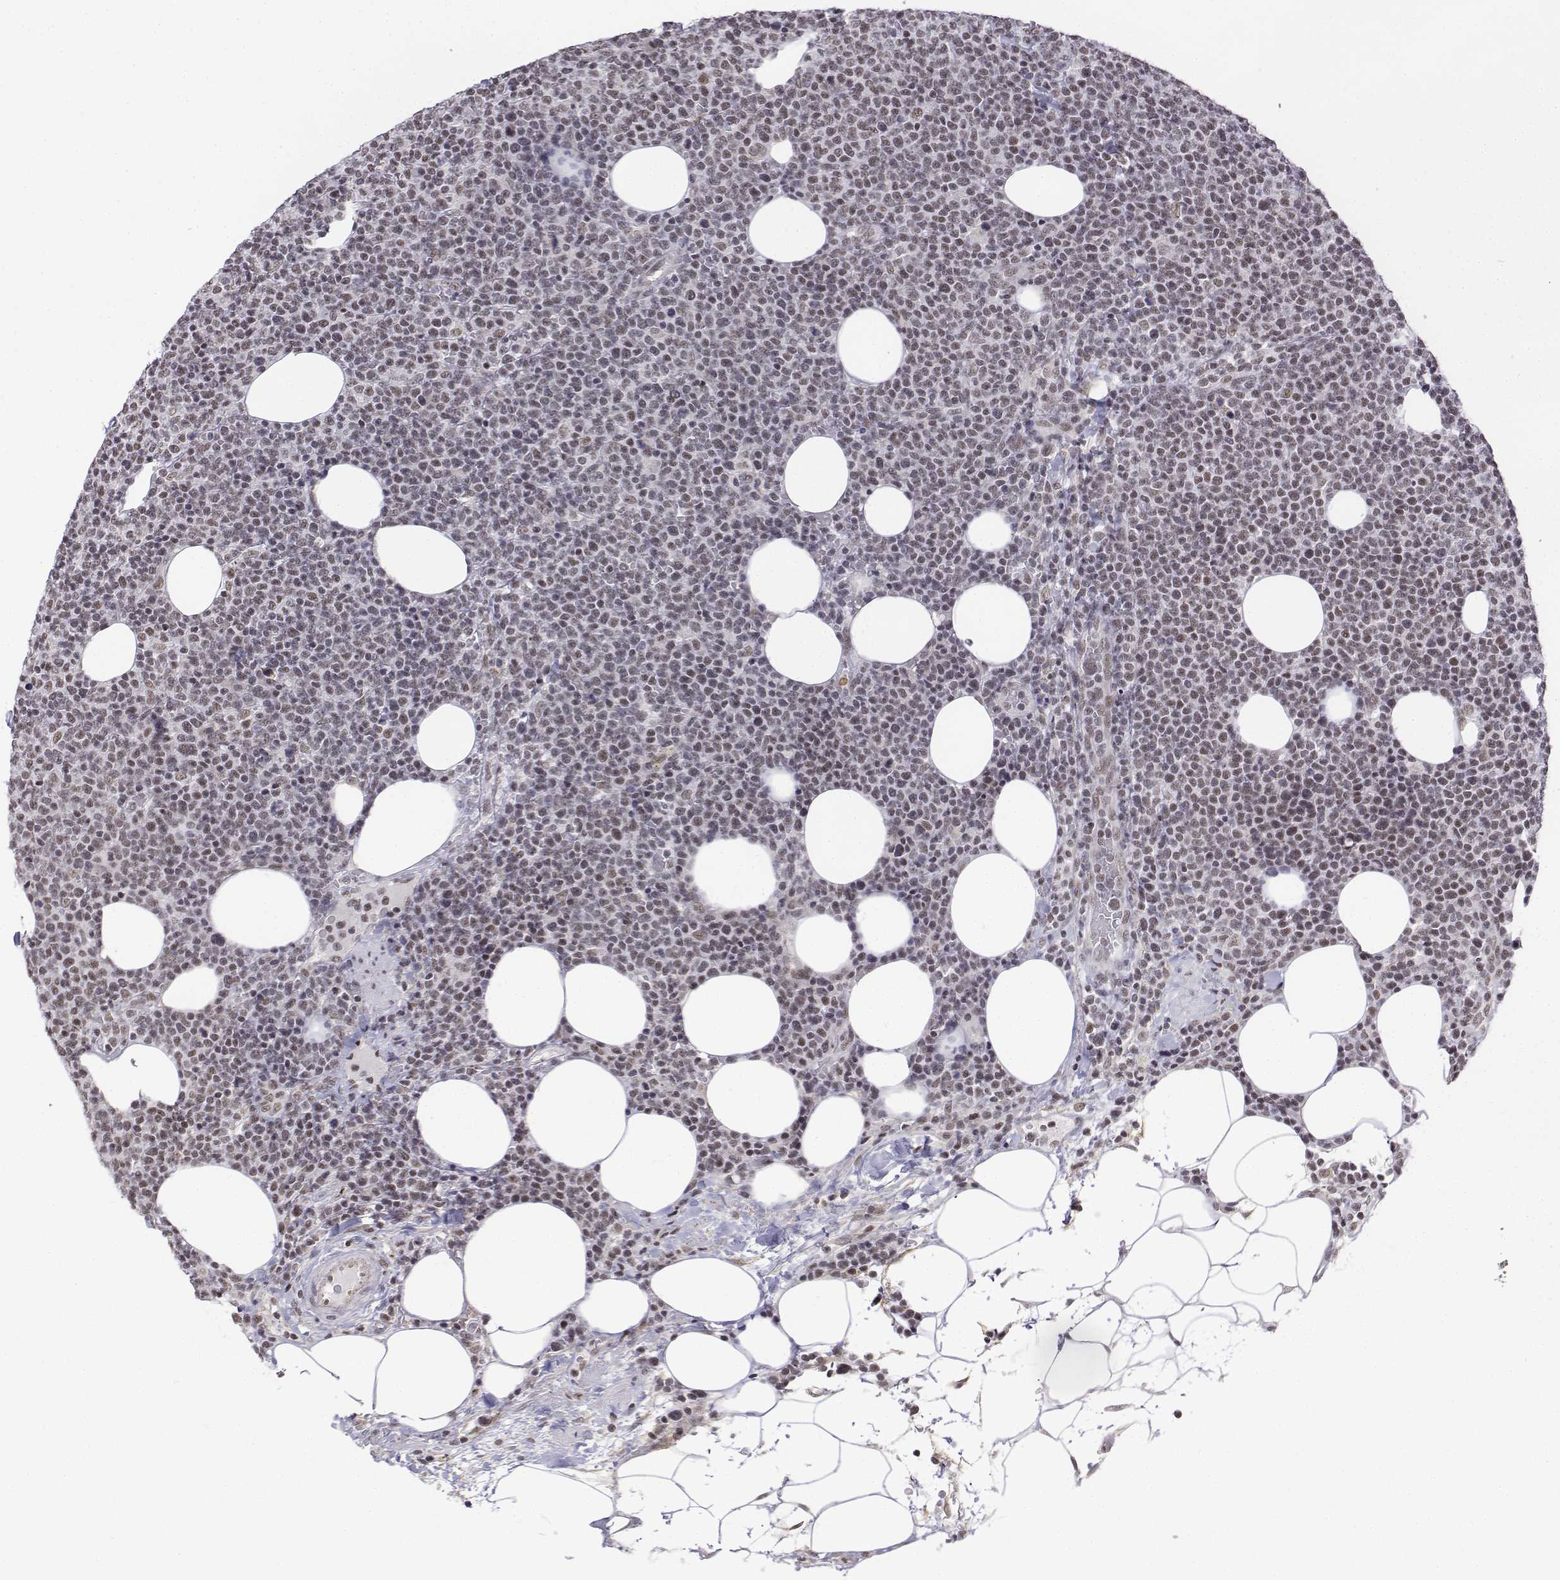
{"staining": {"intensity": "weak", "quantity": ">75%", "location": "nuclear"}, "tissue": "lymphoma", "cell_type": "Tumor cells", "image_type": "cancer", "snomed": [{"axis": "morphology", "description": "Malignant lymphoma, non-Hodgkin's type, High grade"}, {"axis": "topography", "description": "Lymph node"}], "caption": "Immunohistochemistry (DAB) staining of lymphoma displays weak nuclear protein staining in about >75% of tumor cells.", "gene": "SETD1A", "patient": {"sex": "male", "age": 61}}